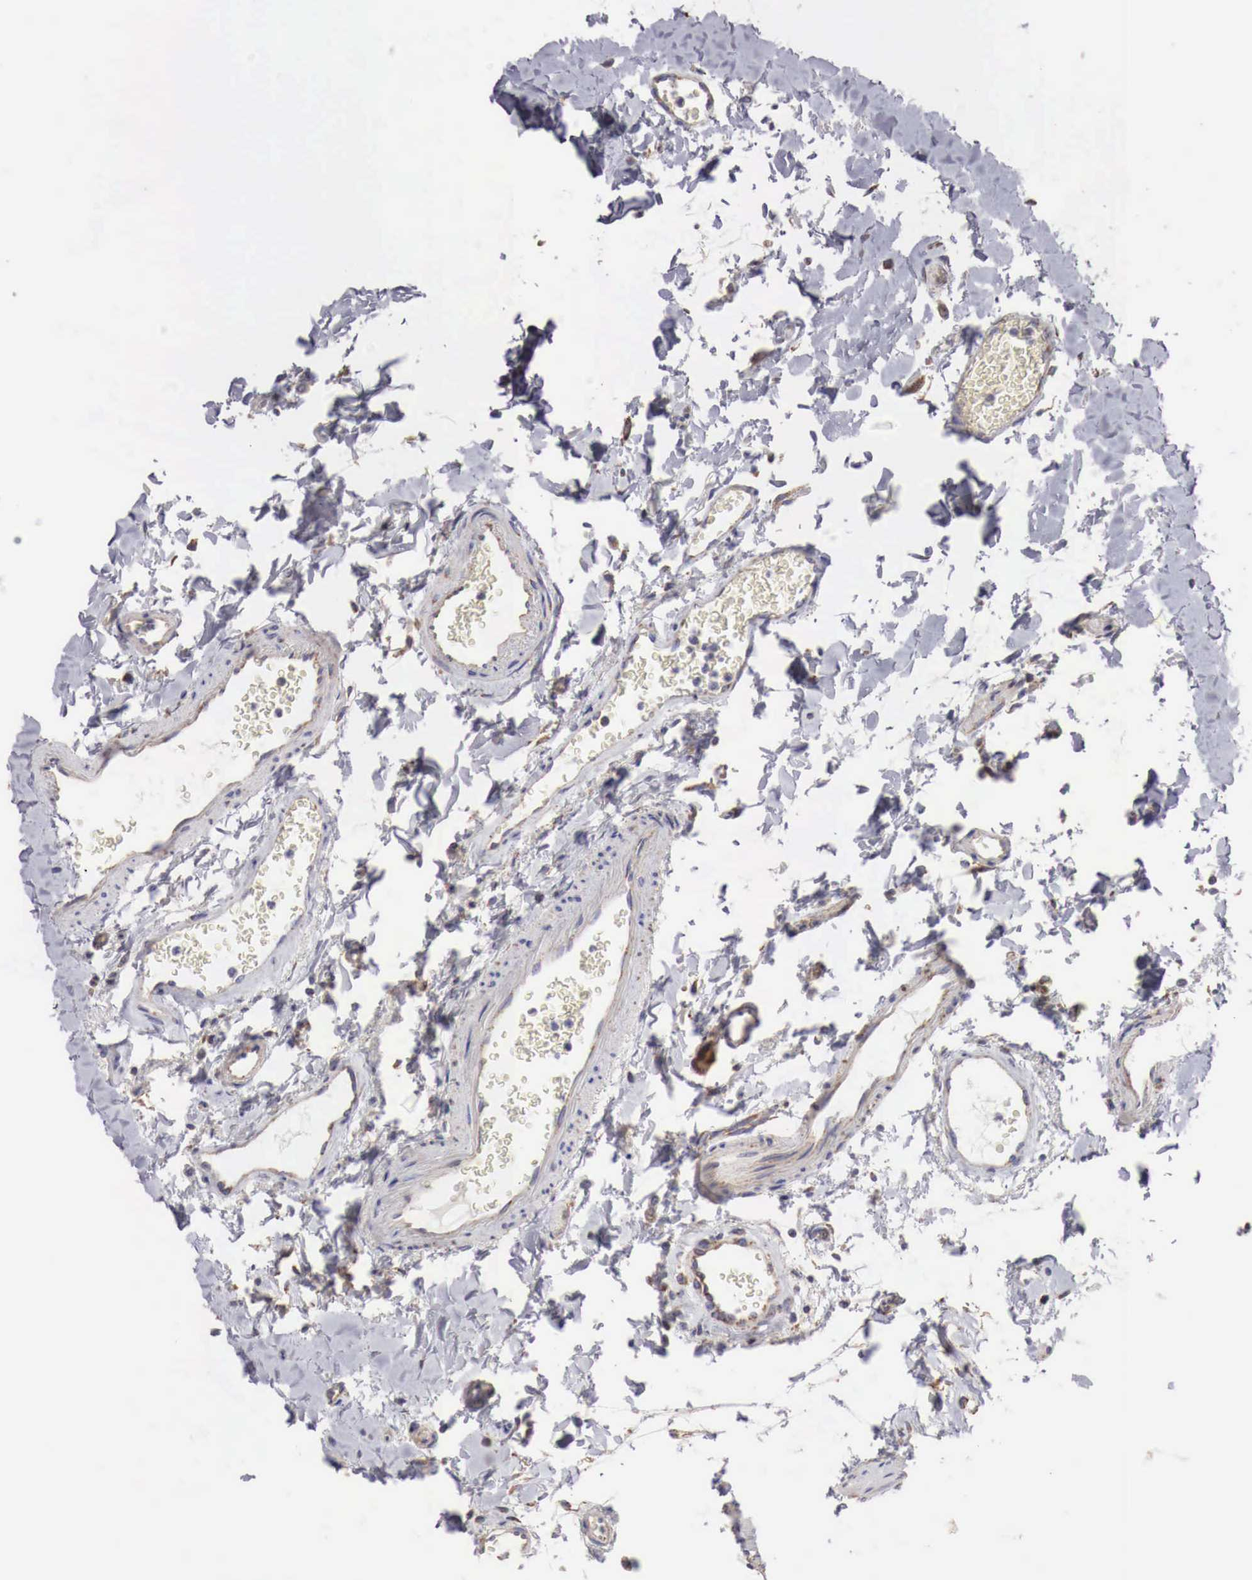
{"staining": {"intensity": "strong", "quantity": ">75%", "location": "cytoplasmic/membranous"}, "tissue": "duodenum", "cell_type": "Glandular cells", "image_type": "normal", "snomed": [{"axis": "morphology", "description": "Normal tissue, NOS"}, {"axis": "topography", "description": "Duodenum"}], "caption": "Glandular cells display high levels of strong cytoplasmic/membranous expression in approximately >75% of cells in unremarkable duodenum. (IHC, brightfield microscopy, high magnification).", "gene": "XPNPEP3", "patient": {"sex": "female", "age": 77}}